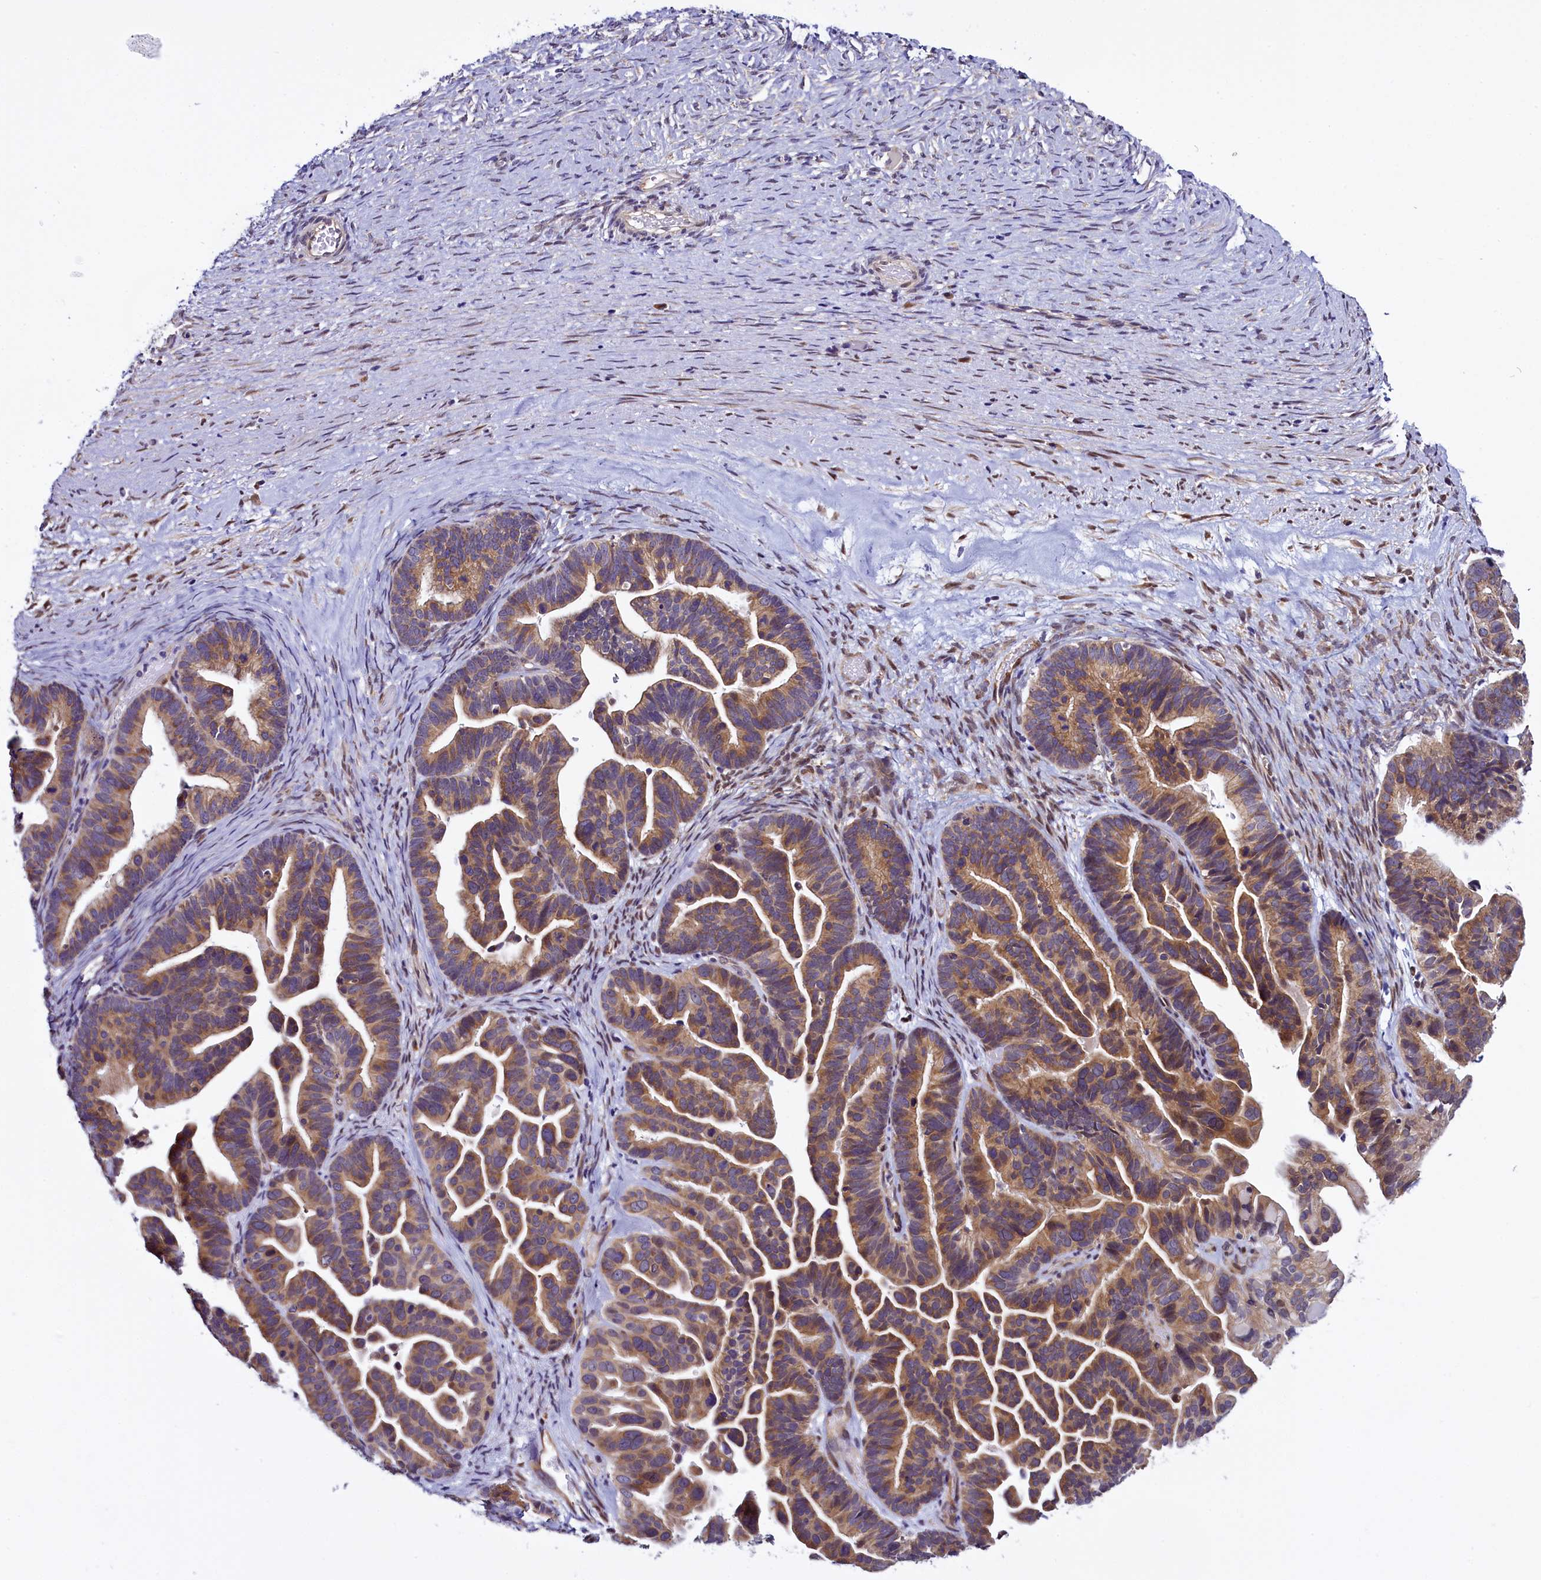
{"staining": {"intensity": "moderate", "quantity": ">75%", "location": "cytoplasmic/membranous"}, "tissue": "ovarian cancer", "cell_type": "Tumor cells", "image_type": "cancer", "snomed": [{"axis": "morphology", "description": "Cystadenocarcinoma, serous, NOS"}, {"axis": "topography", "description": "Ovary"}], "caption": "This photomicrograph displays ovarian serous cystadenocarcinoma stained with immunohistochemistry (IHC) to label a protein in brown. The cytoplasmic/membranous of tumor cells show moderate positivity for the protein. Nuclei are counter-stained blue.", "gene": "UACA", "patient": {"sex": "female", "age": 56}}